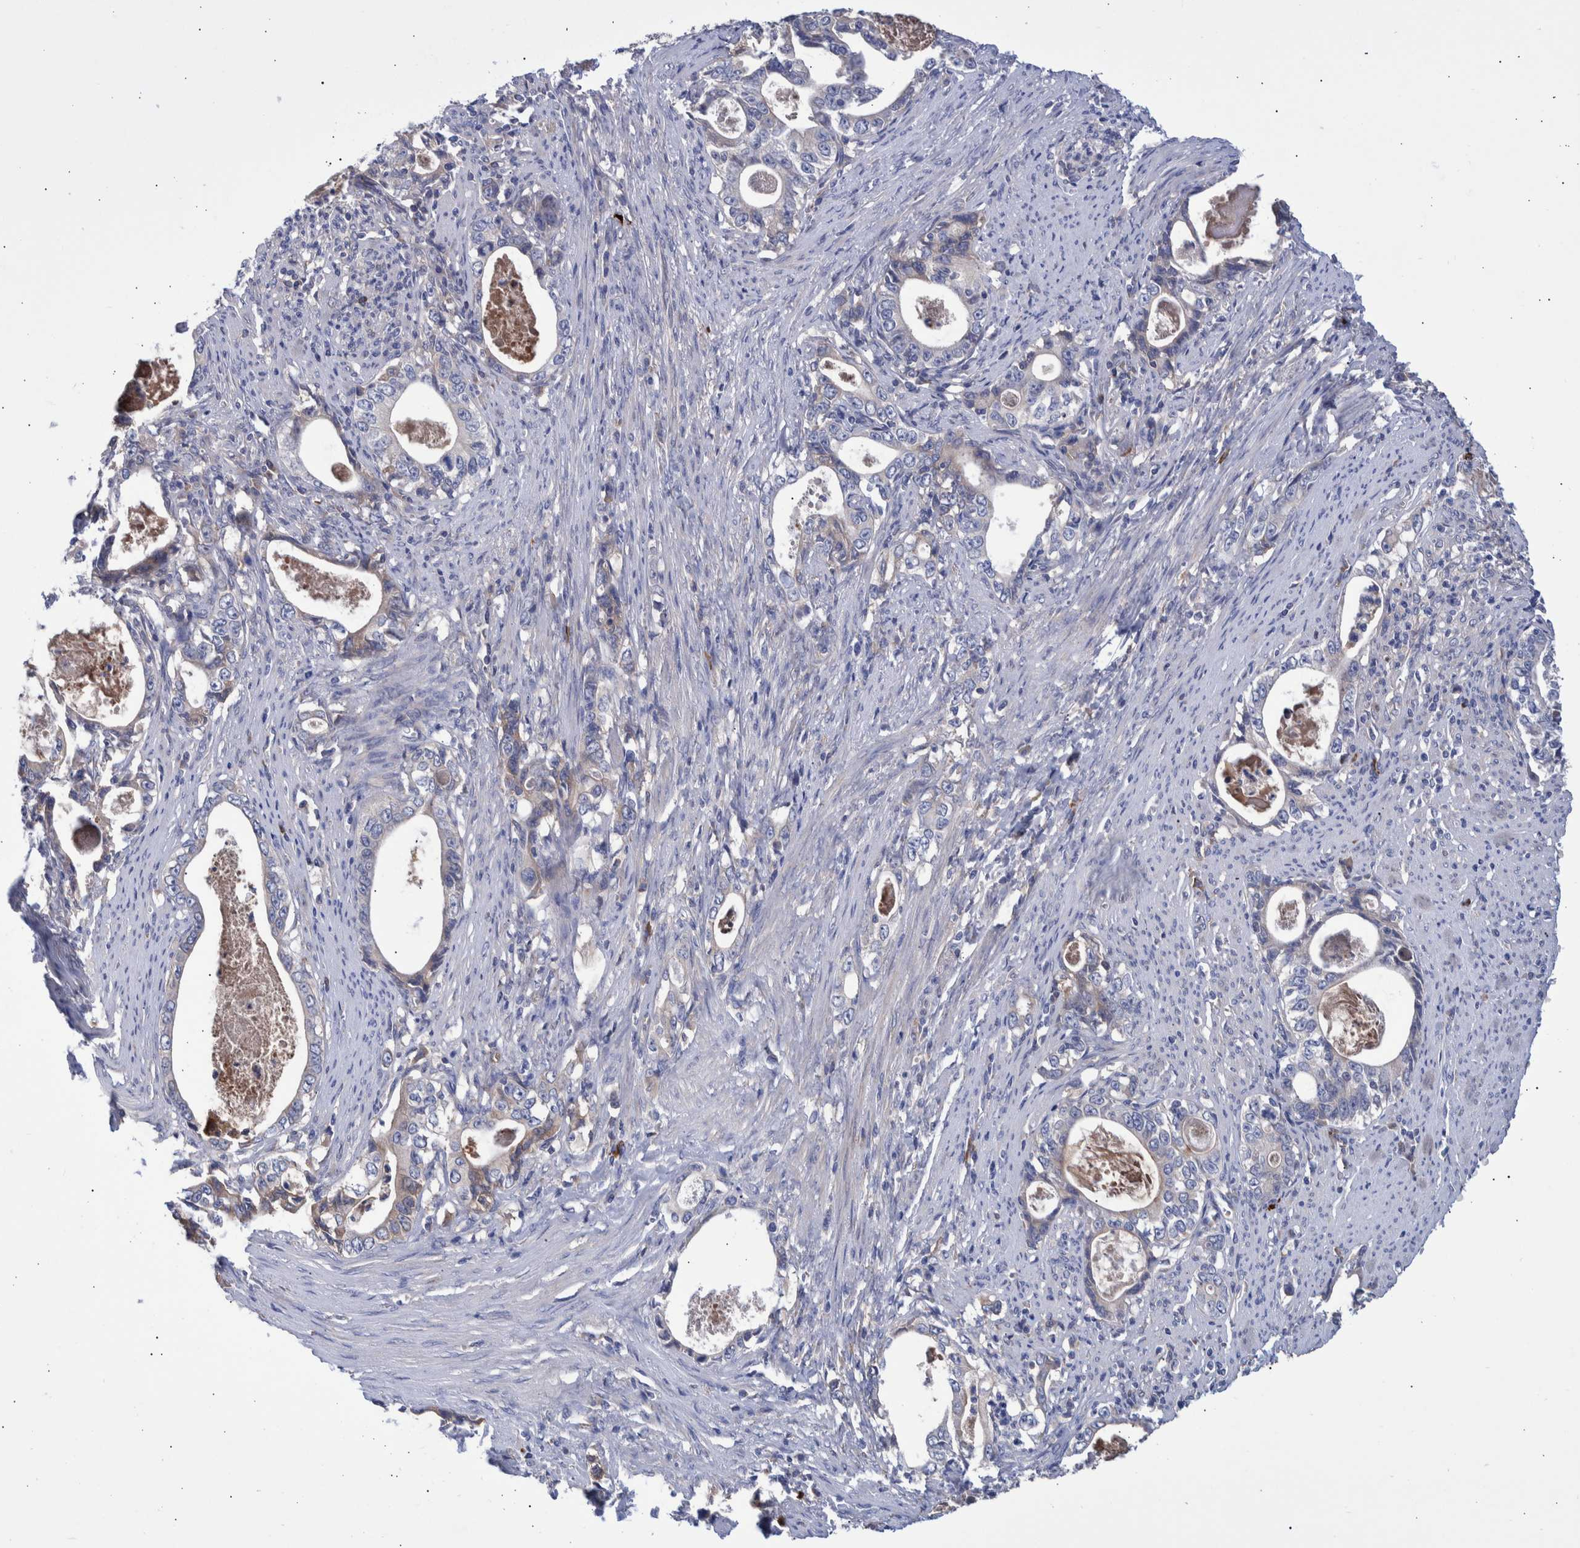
{"staining": {"intensity": "weak", "quantity": "<25%", "location": "cytoplasmic/membranous"}, "tissue": "stomach cancer", "cell_type": "Tumor cells", "image_type": "cancer", "snomed": [{"axis": "morphology", "description": "Adenocarcinoma, NOS"}, {"axis": "topography", "description": "Stomach, lower"}], "caption": "This is a micrograph of immunohistochemistry (IHC) staining of stomach cancer, which shows no expression in tumor cells. (Immunohistochemistry (ihc), brightfield microscopy, high magnification).", "gene": "DLL4", "patient": {"sex": "female", "age": 72}}